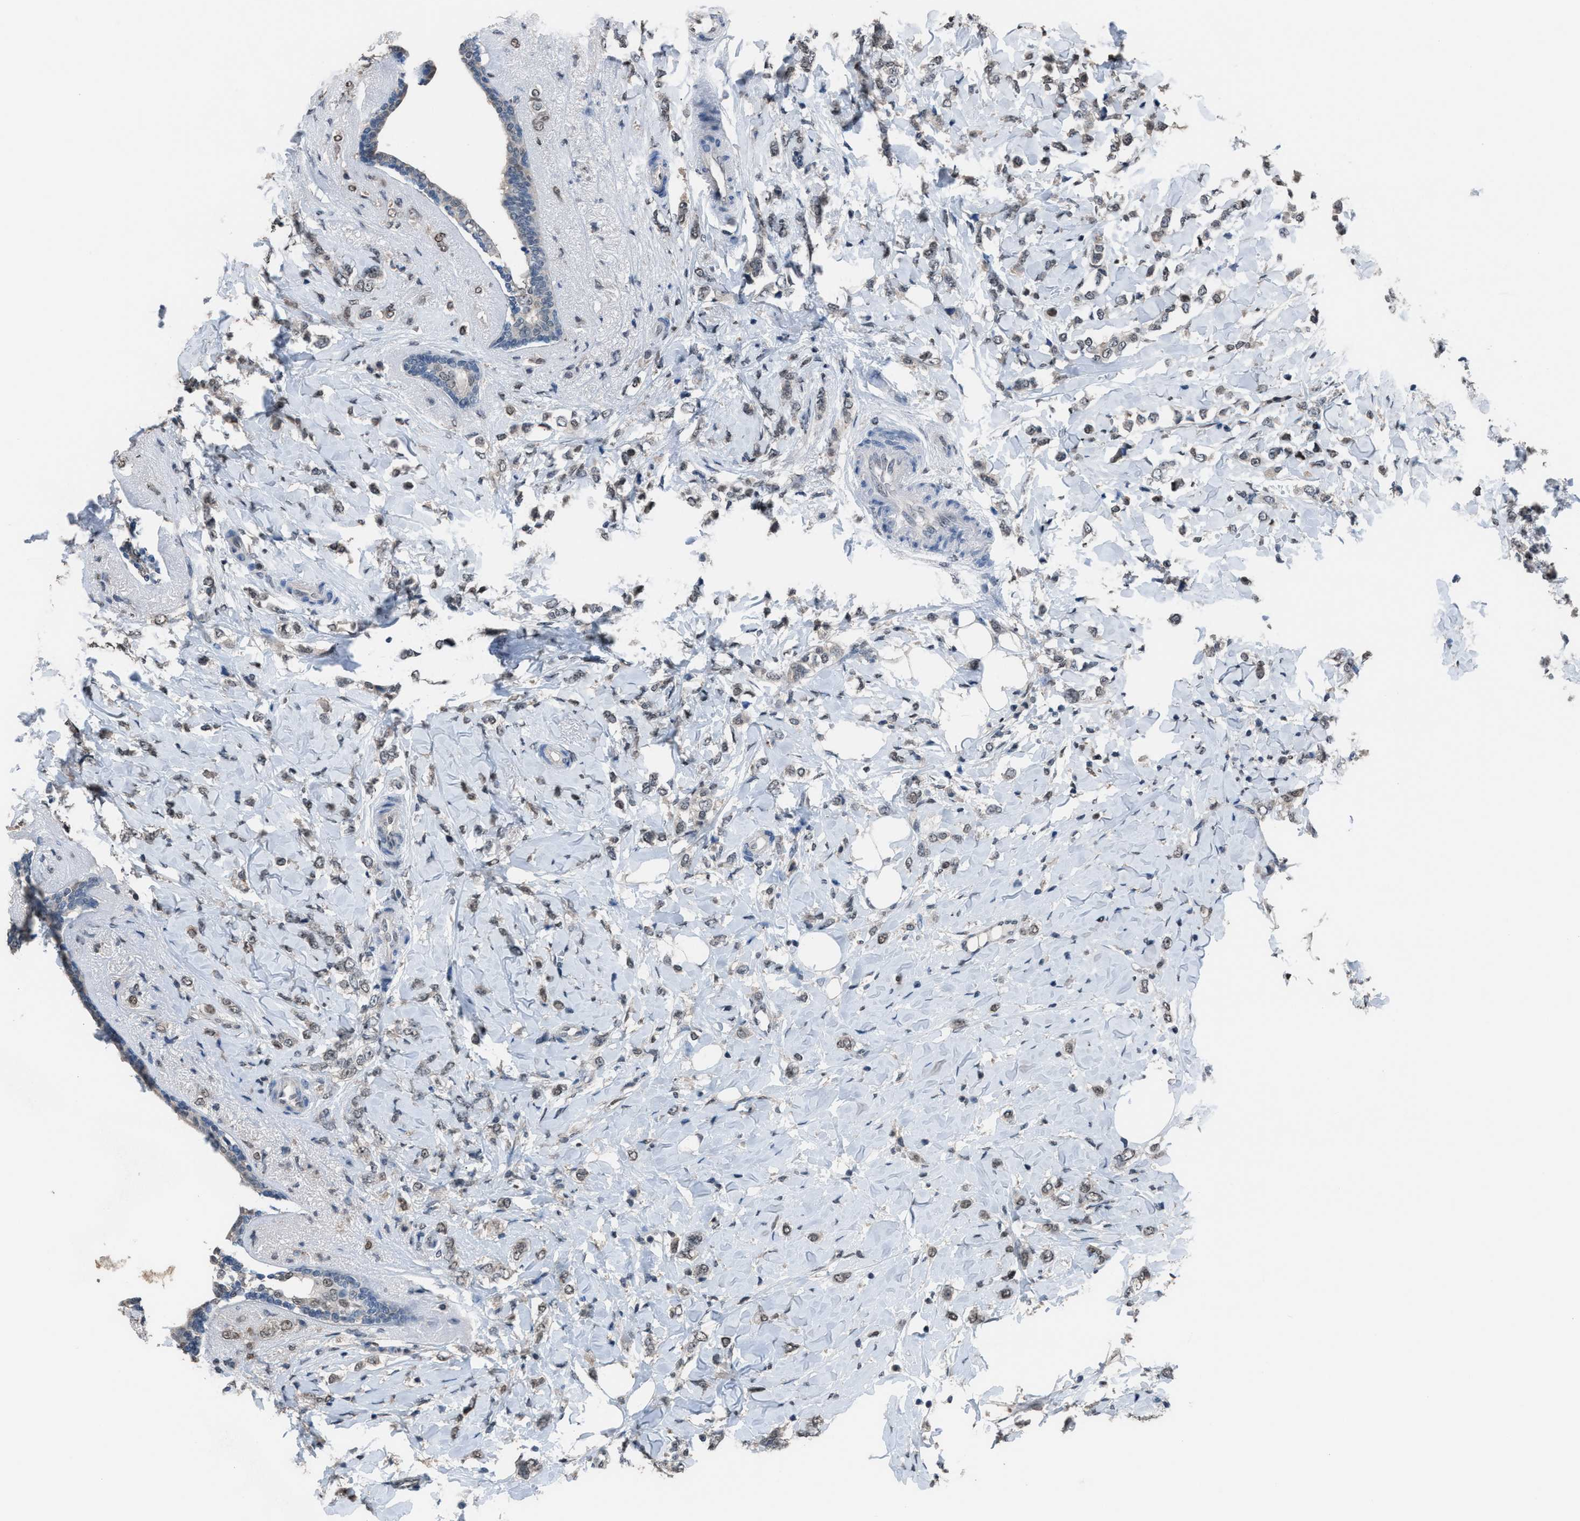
{"staining": {"intensity": "weak", "quantity": "25%-75%", "location": "nuclear"}, "tissue": "breast cancer", "cell_type": "Tumor cells", "image_type": "cancer", "snomed": [{"axis": "morphology", "description": "Normal tissue, NOS"}, {"axis": "morphology", "description": "Lobular carcinoma"}, {"axis": "topography", "description": "Breast"}], "caption": "Lobular carcinoma (breast) stained with DAB (3,3'-diaminobenzidine) IHC displays low levels of weak nuclear positivity in about 25%-75% of tumor cells. (IHC, brightfield microscopy, high magnification).", "gene": "ZNF276", "patient": {"sex": "female", "age": 47}}